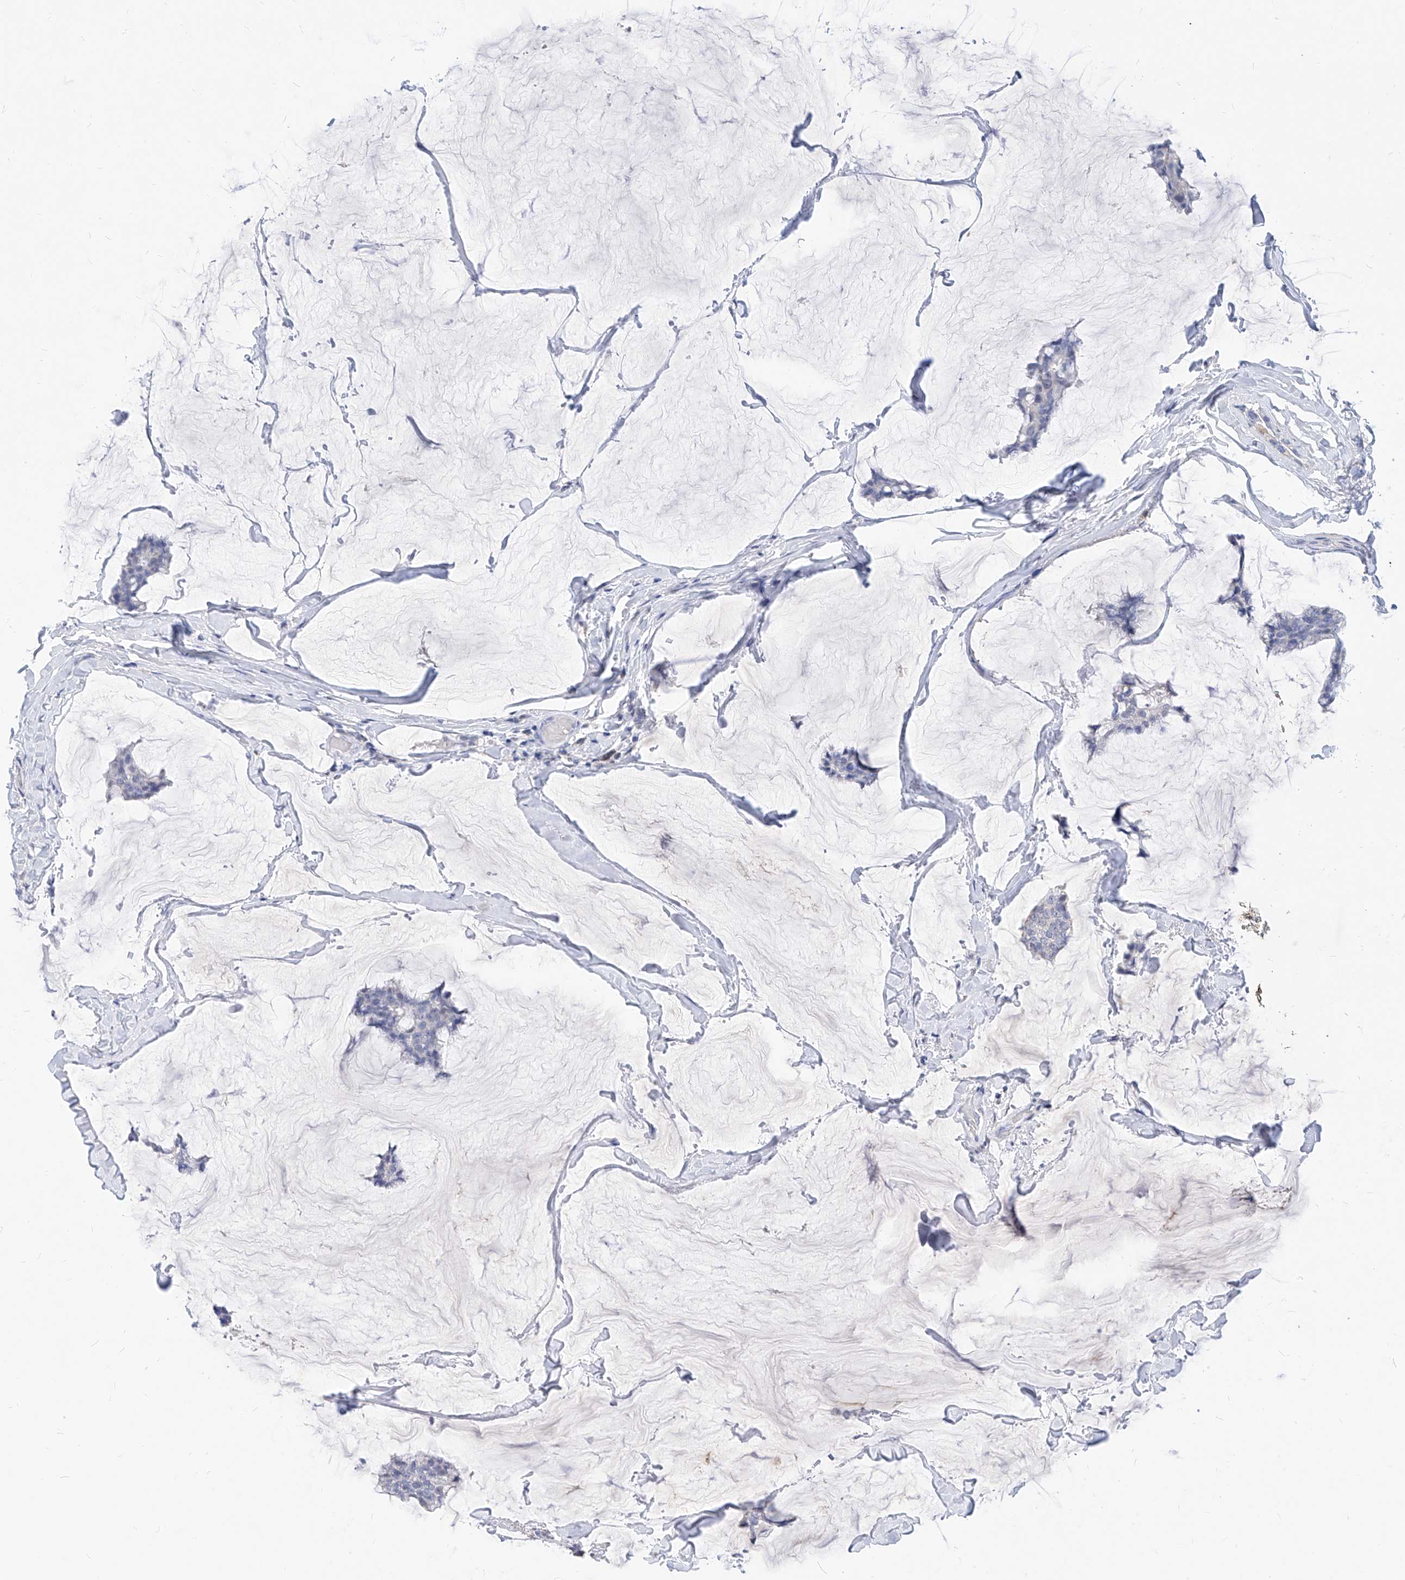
{"staining": {"intensity": "negative", "quantity": "none", "location": "none"}, "tissue": "breast cancer", "cell_type": "Tumor cells", "image_type": "cancer", "snomed": [{"axis": "morphology", "description": "Duct carcinoma"}, {"axis": "topography", "description": "Breast"}], "caption": "DAB immunohistochemical staining of breast cancer (intraductal carcinoma) shows no significant staining in tumor cells.", "gene": "MX2", "patient": {"sex": "female", "age": 93}}